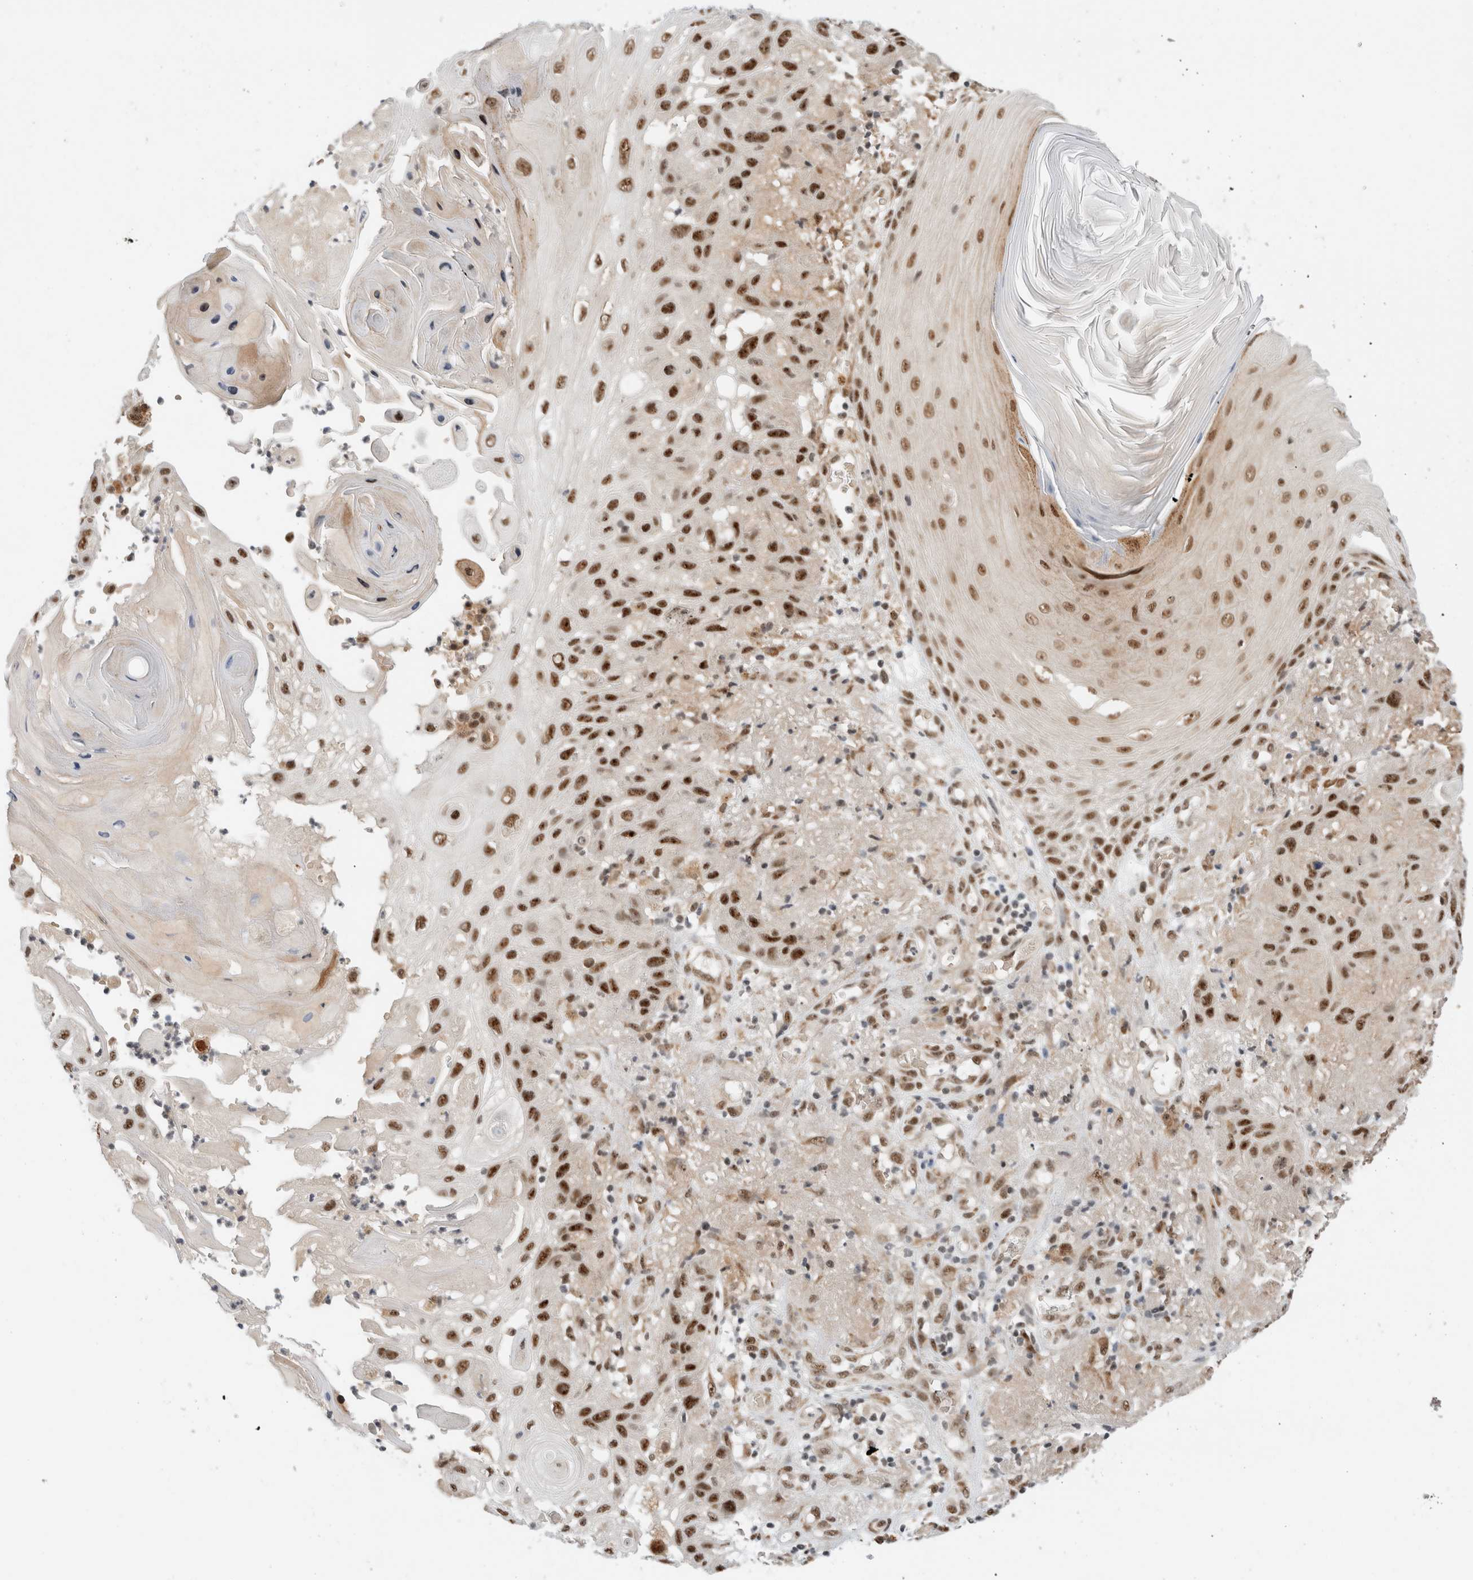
{"staining": {"intensity": "strong", "quantity": ">75%", "location": "nuclear"}, "tissue": "skin cancer", "cell_type": "Tumor cells", "image_type": "cancer", "snomed": [{"axis": "morphology", "description": "Normal tissue, NOS"}, {"axis": "morphology", "description": "Squamous cell carcinoma, NOS"}, {"axis": "topography", "description": "Skin"}], "caption": "Immunohistochemistry histopathology image of neoplastic tissue: human squamous cell carcinoma (skin) stained using IHC shows high levels of strong protein expression localized specifically in the nuclear of tumor cells, appearing as a nuclear brown color.", "gene": "NCAPG2", "patient": {"sex": "female", "age": 96}}